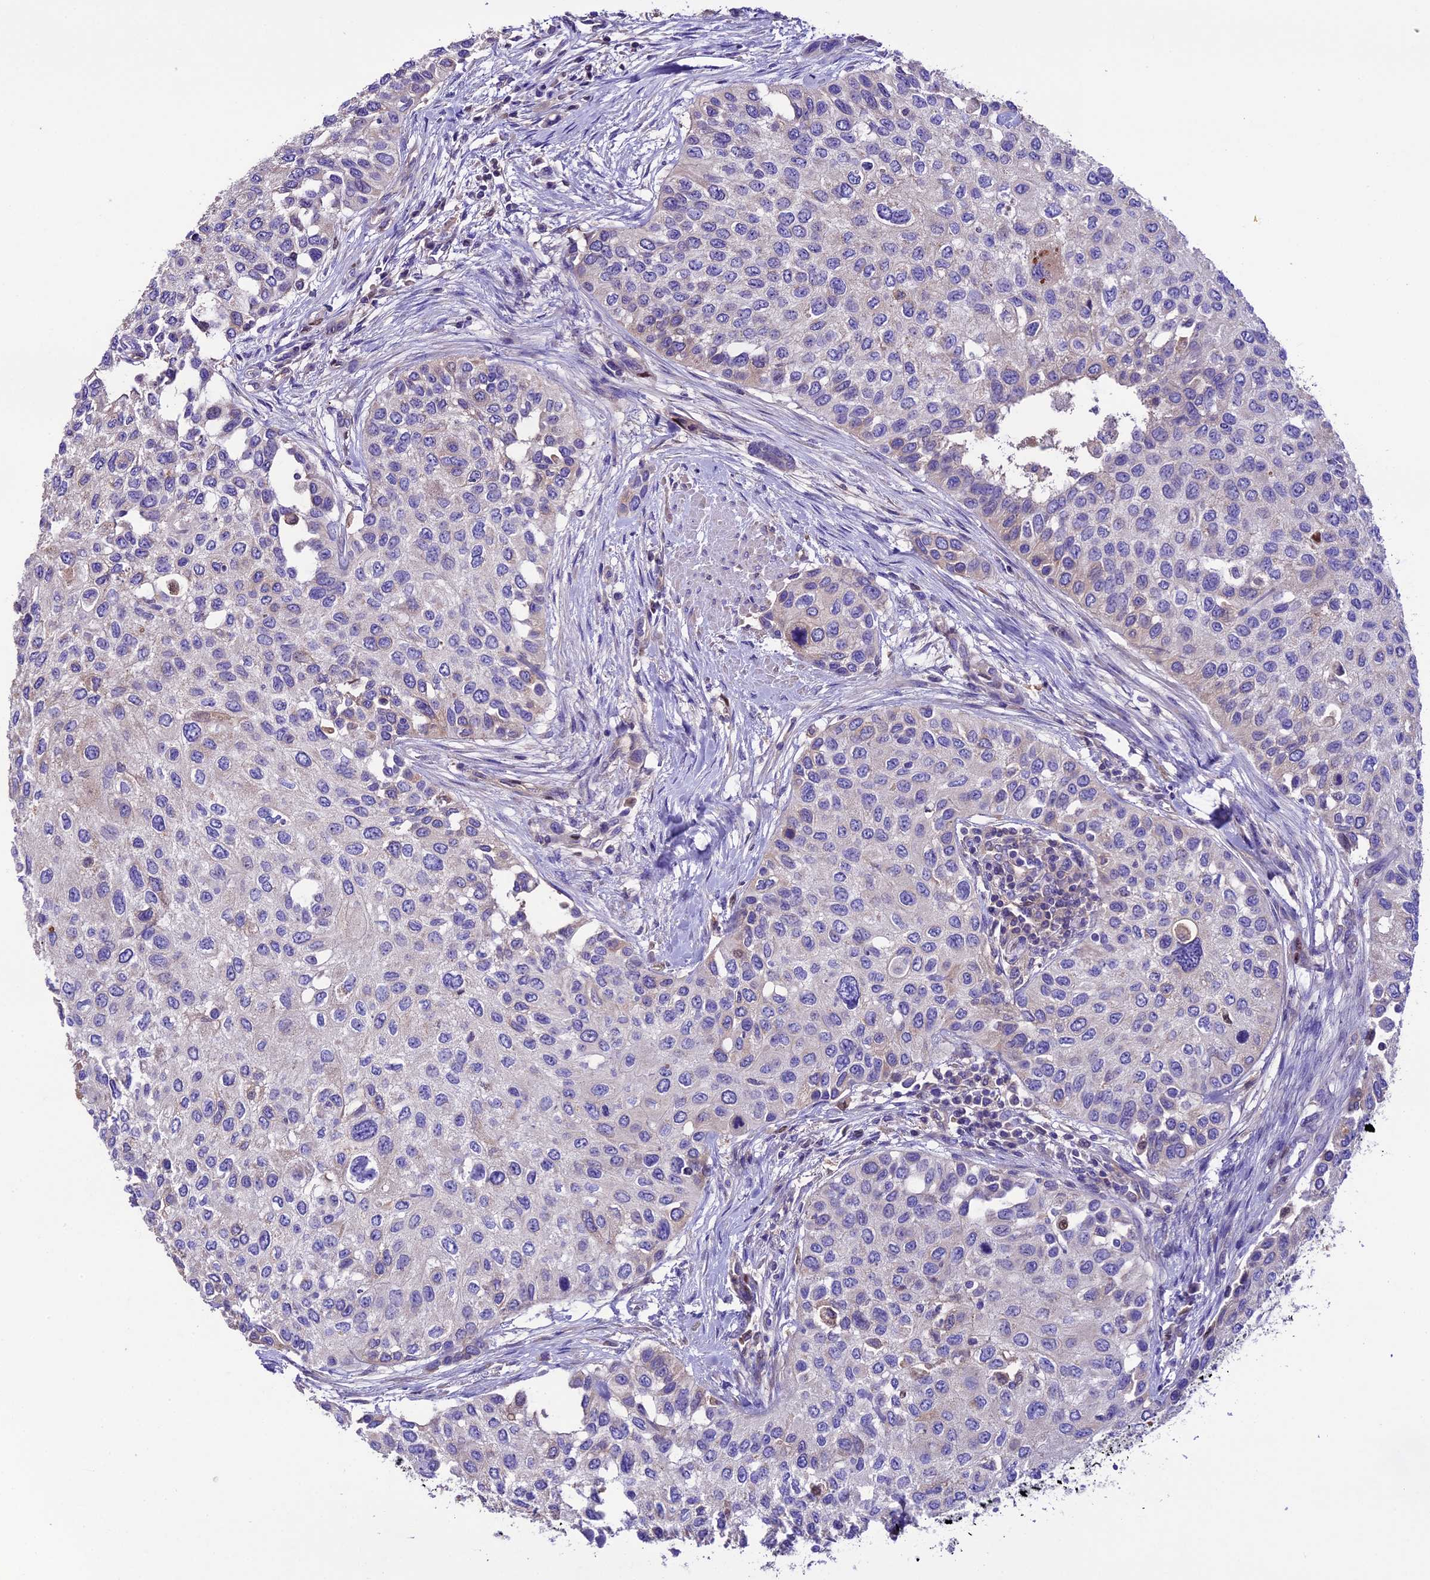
{"staining": {"intensity": "weak", "quantity": "<25%", "location": "cytoplasmic/membranous"}, "tissue": "urothelial cancer", "cell_type": "Tumor cells", "image_type": "cancer", "snomed": [{"axis": "morphology", "description": "Normal tissue, NOS"}, {"axis": "morphology", "description": "Urothelial carcinoma, High grade"}, {"axis": "topography", "description": "Vascular tissue"}, {"axis": "topography", "description": "Urinary bladder"}], "caption": "Immunohistochemistry photomicrograph of high-grade urothelial carcinoma stained for a protein (brown), which reveals no positivity in tumor cells.", "gene": "TCP11L2", "patient": {"sex": "female", "age": 56}}